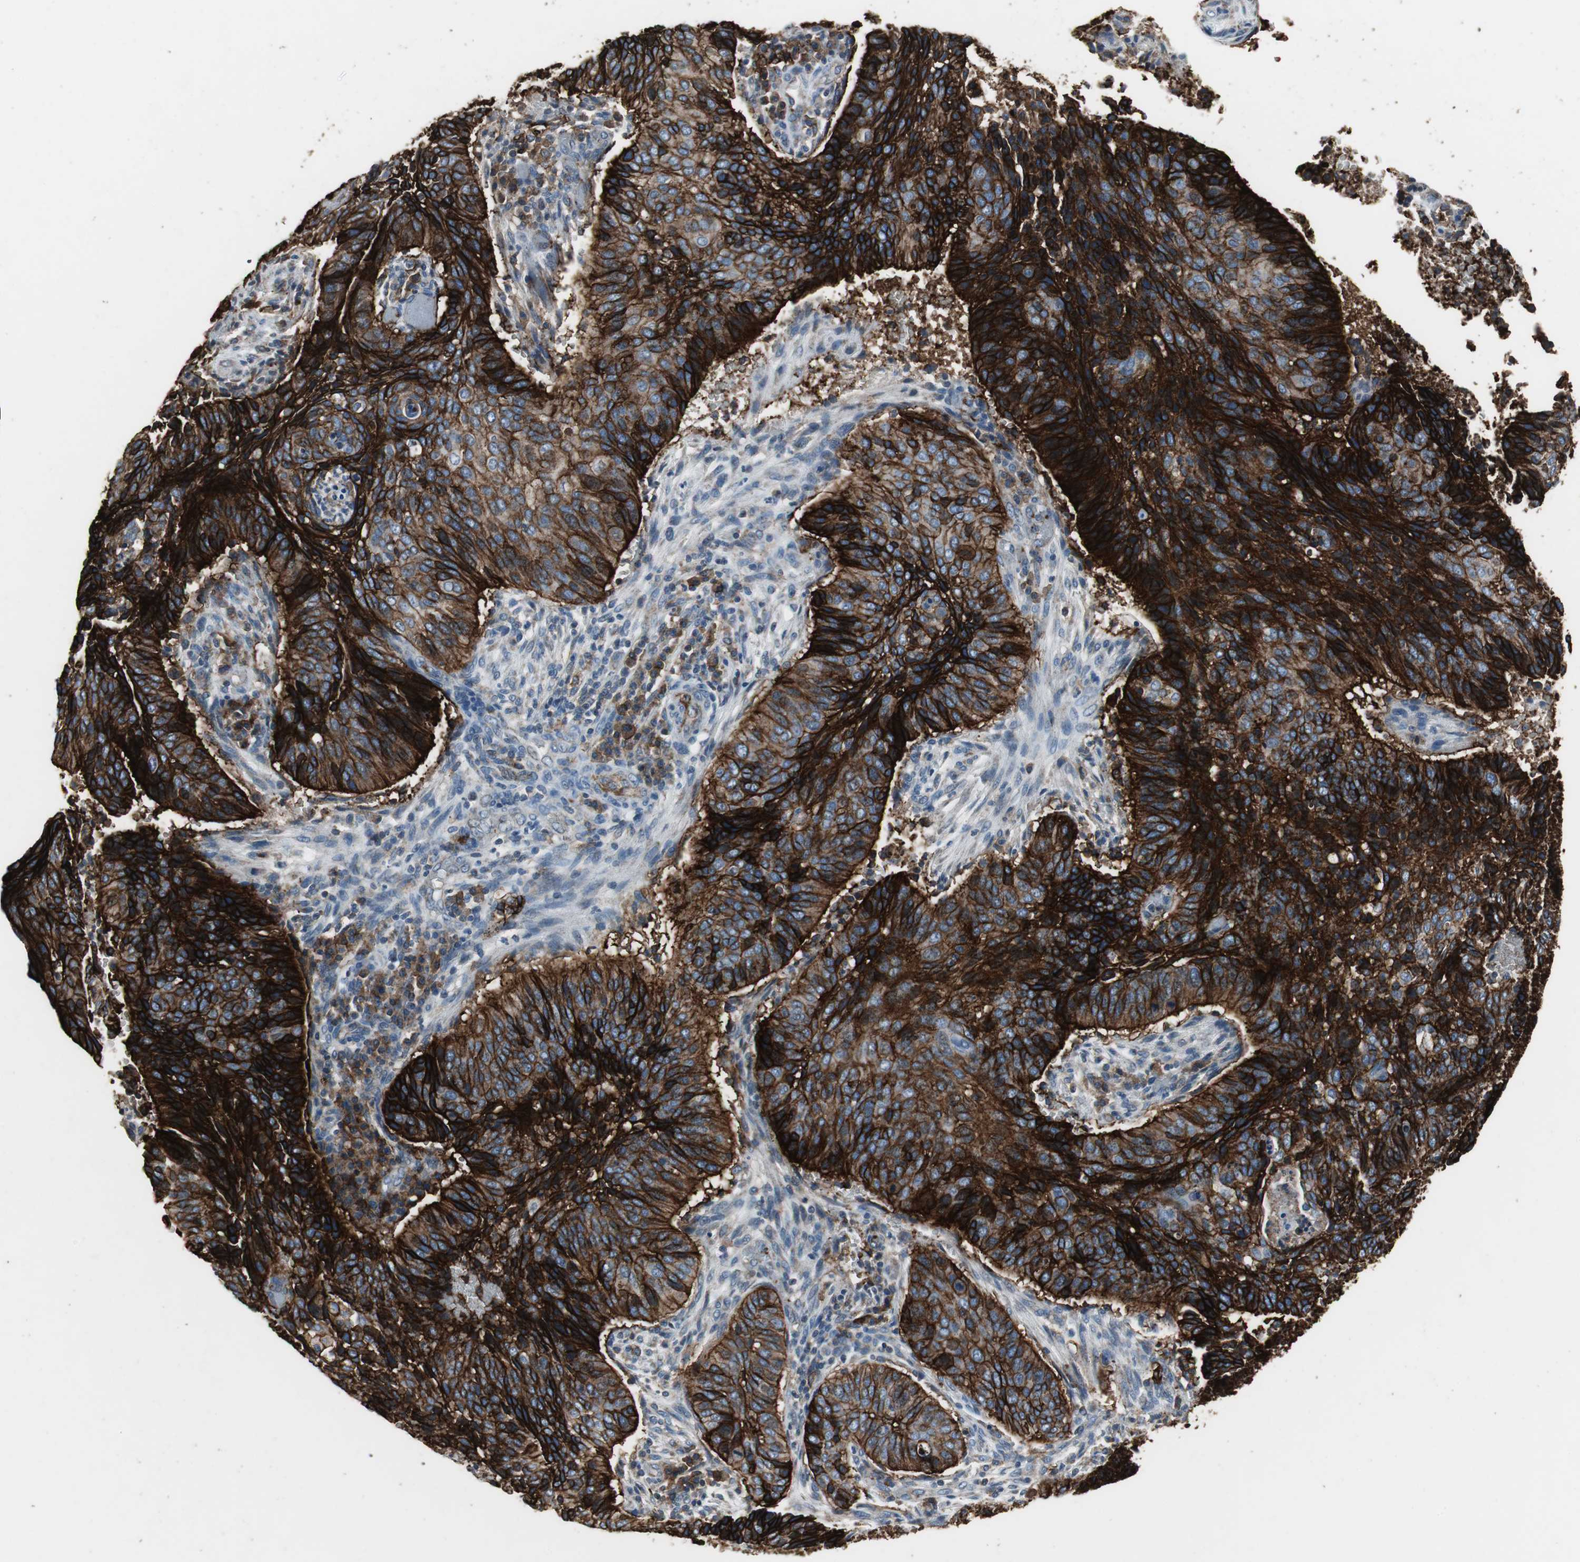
{"staining": {"intensity": "strong", "quantity": ">75%", "location": "cytoplasmic/membranous"}, "tissue": "cervical cancer", "cell_type": "Tumor cells", "image_type": "cancer", "snomed": [{"axis": "morphology", "description": "Squamous cell carcinoma, NOS"}, {"axis": "topography", "description": "Cervix"}], "caption": "This micrograph demonstrates immunohistochemistry staining of cervical cancer, with high strong cytoplasmic/membranous expression in approximately >75% of tumor cells.", "gene": "F11R", "patient": {"sex": "female", "age": 39}}